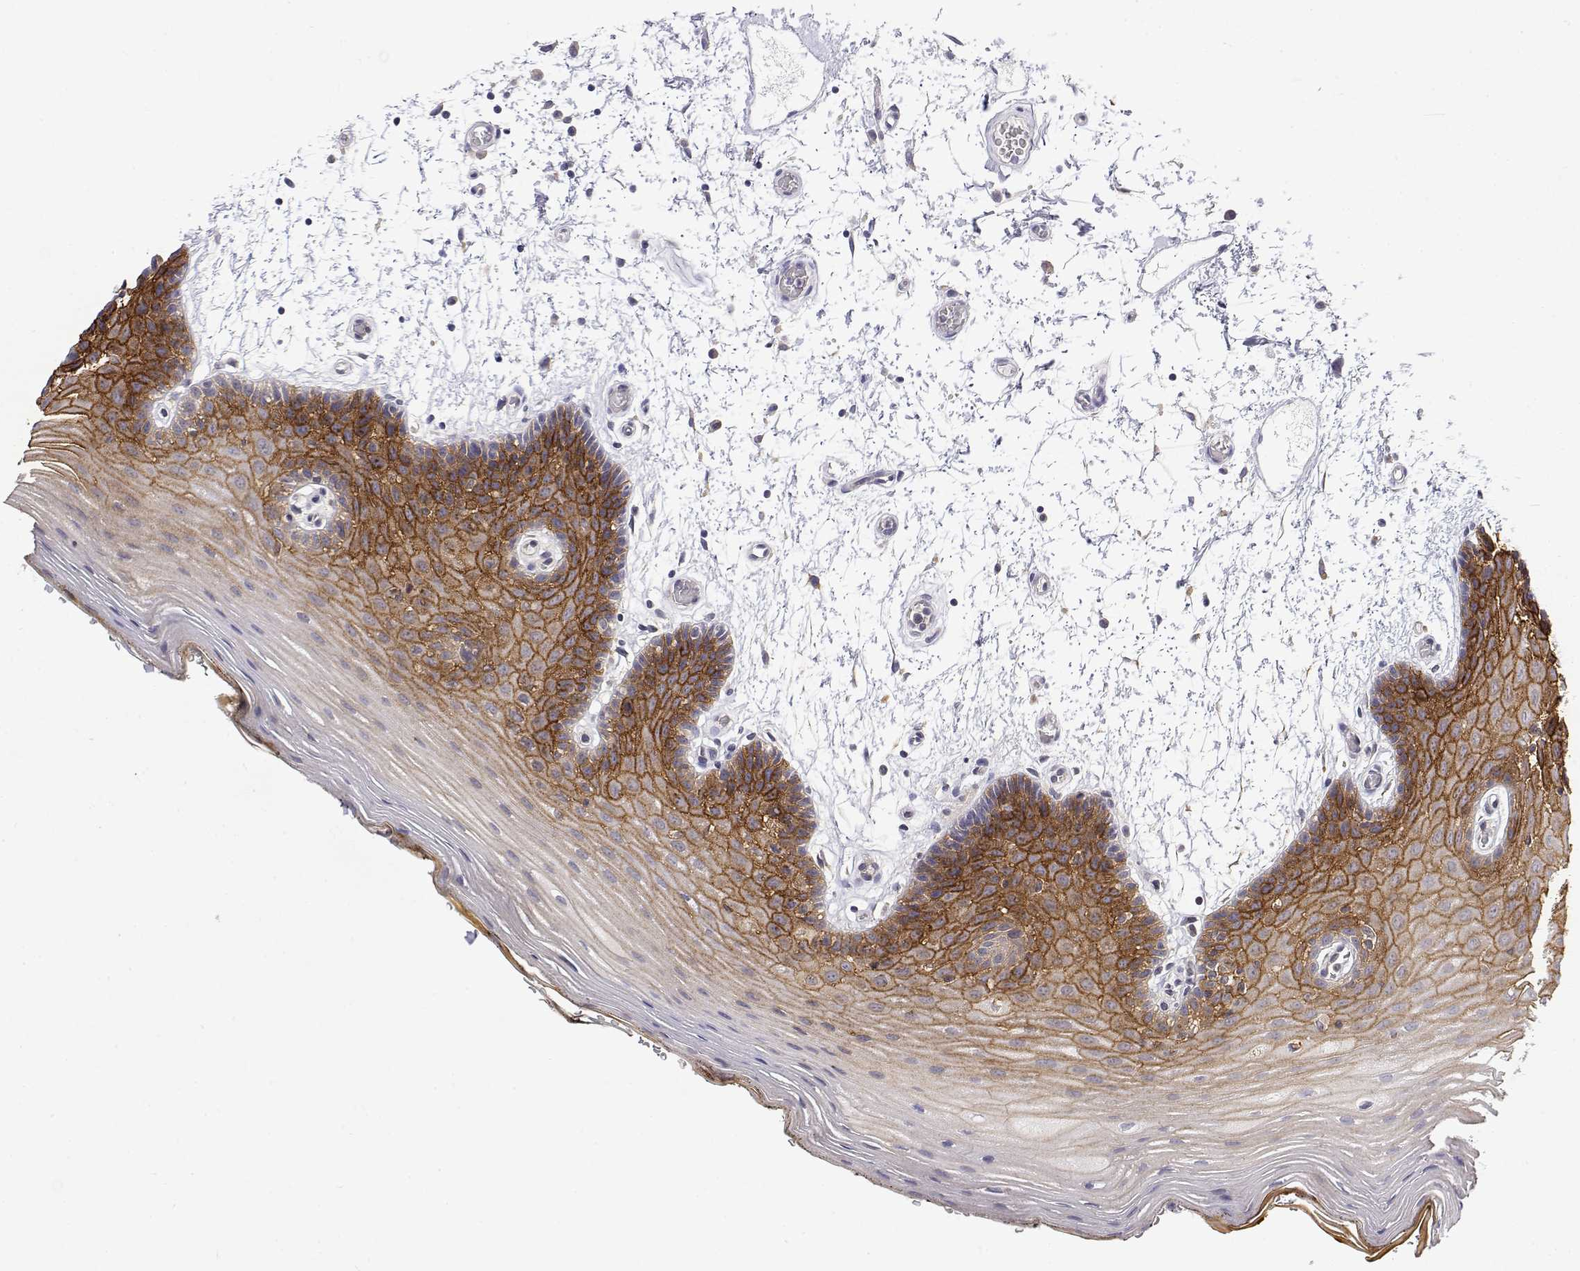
{"staining": {"intensity": "strong", "quantity": "25%-75%", "location": "cytoplasmic/membranous"}, "tissue": "oral mucosa", "cell_type": "Squamous epithelial cells", "image_type": "normal", "snomed": [{"axis": "morphology", "description": "Normal tissue, NOS"}, {"axis": "morphology", "description": "Squamous cell carcinoma, NOS"}, {"axis": "topography", "description": "Oral tissue"}, {"axis": "topography", "description": "Head-Neck"}], "caption": "Immunohistochemical staining of normal human oral mucosa reveals 25%-75% levels of strong cytoplasmic/membranous protein positivity in about 25%-75% of squamous epithelial cells. The protein is stained brown, and the nuclei are stained in blue (DAB IHC with brightfield microscopy, high magnification).", "gene": "LY6D", "patient": {"sex": "male", "age": 52}}